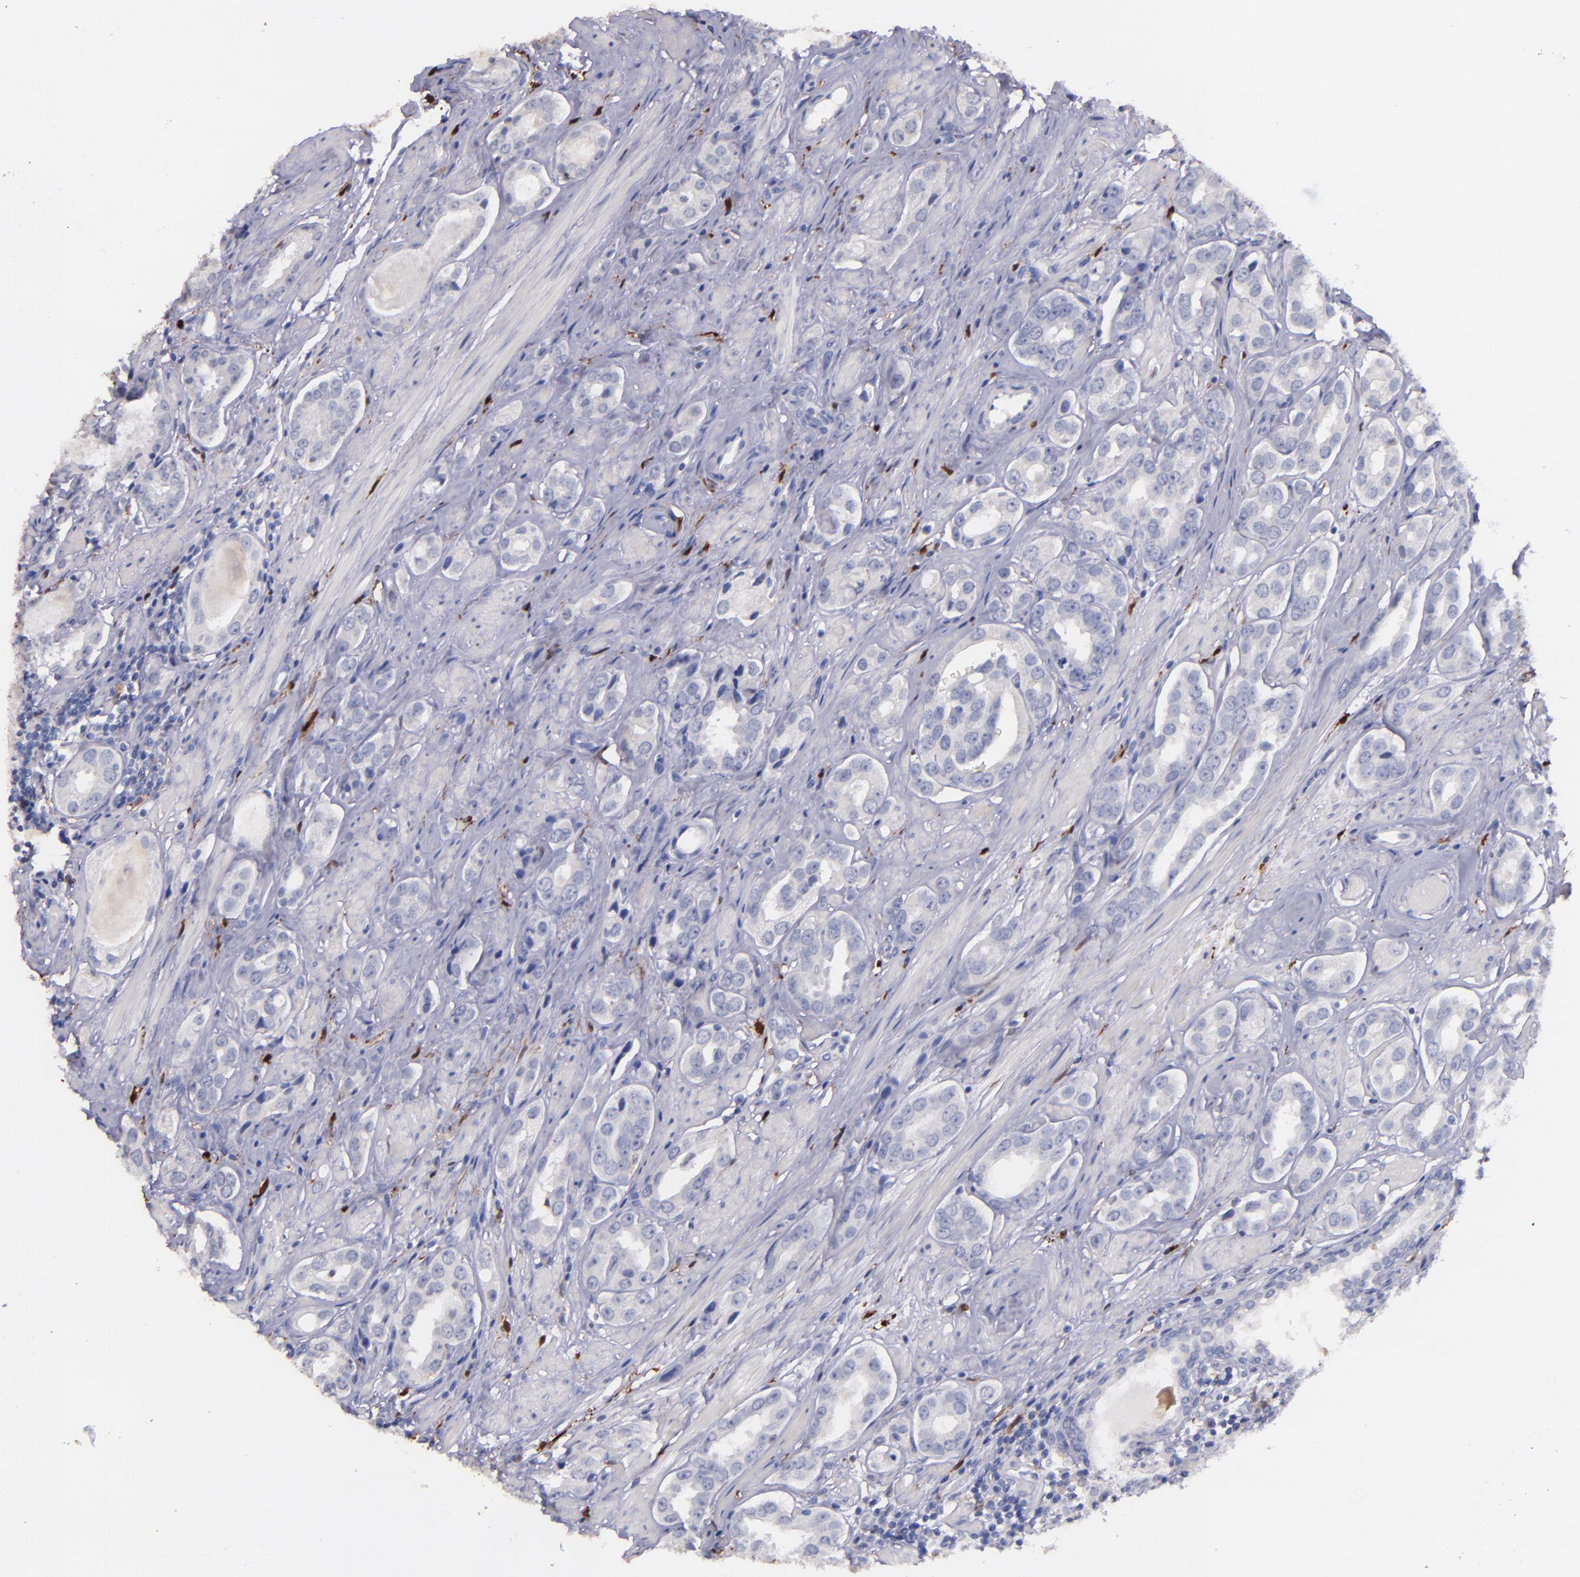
{"staining": {"intensity": "negative", "quantity": "none", "location": "none"}, "tissue": "prostate cancer", "cell_type": "Tumor cells", "image_type": "cancer", "snomed": [{"axis": "morphology", "description": "Adenocarcinoma, Medium grade"}, {"axis": "topography", "description": "Prostate"}], "caption": "Image shows no significant protein staining in tumor cells of prostate cancer.", "gene": "F13A1", "patient": {"sex": "male", "age": 53}}